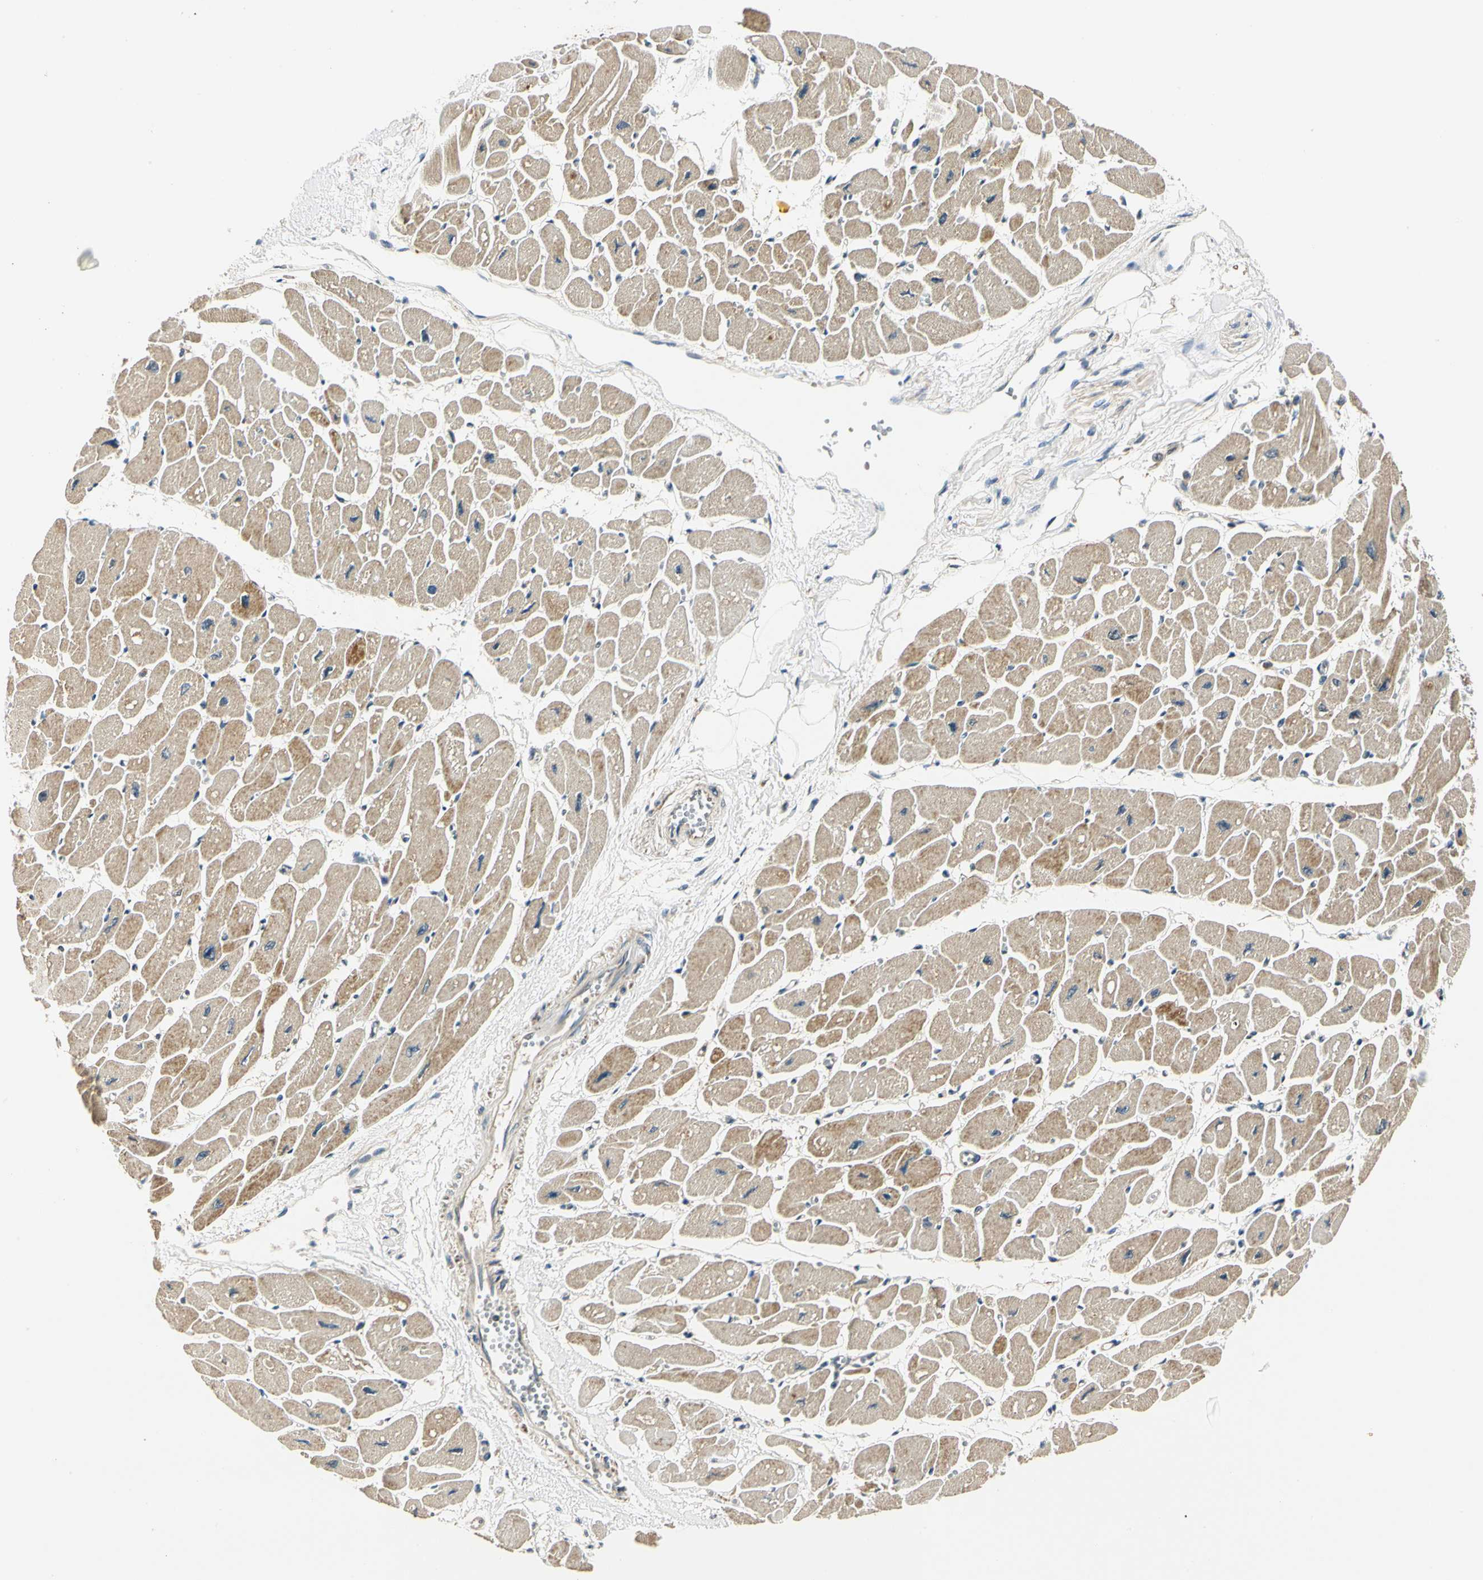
{"staining": {"intensity": "moderate", "quantity": ">75%", "location": "cytoplasmic/membranous"}, "tissue": "heart muscle", "cell_type": "Cardiomyocytes", "image_type": "normal", "snomed": [{"axis": "morphology", "description": "Normal tissue, NOS"}, {"axis": "topography", "description": "Heart"}], "caption": "High-power microscopy captured an immunohistochemistry (IHC) micrograph of normal heart muscle, revealing moderate cytoplasmic/membranous staining in approximately >75% of cardiomyocytes.", "gene": "PDK2", "patient": {"sex": "female", "age": 54}}